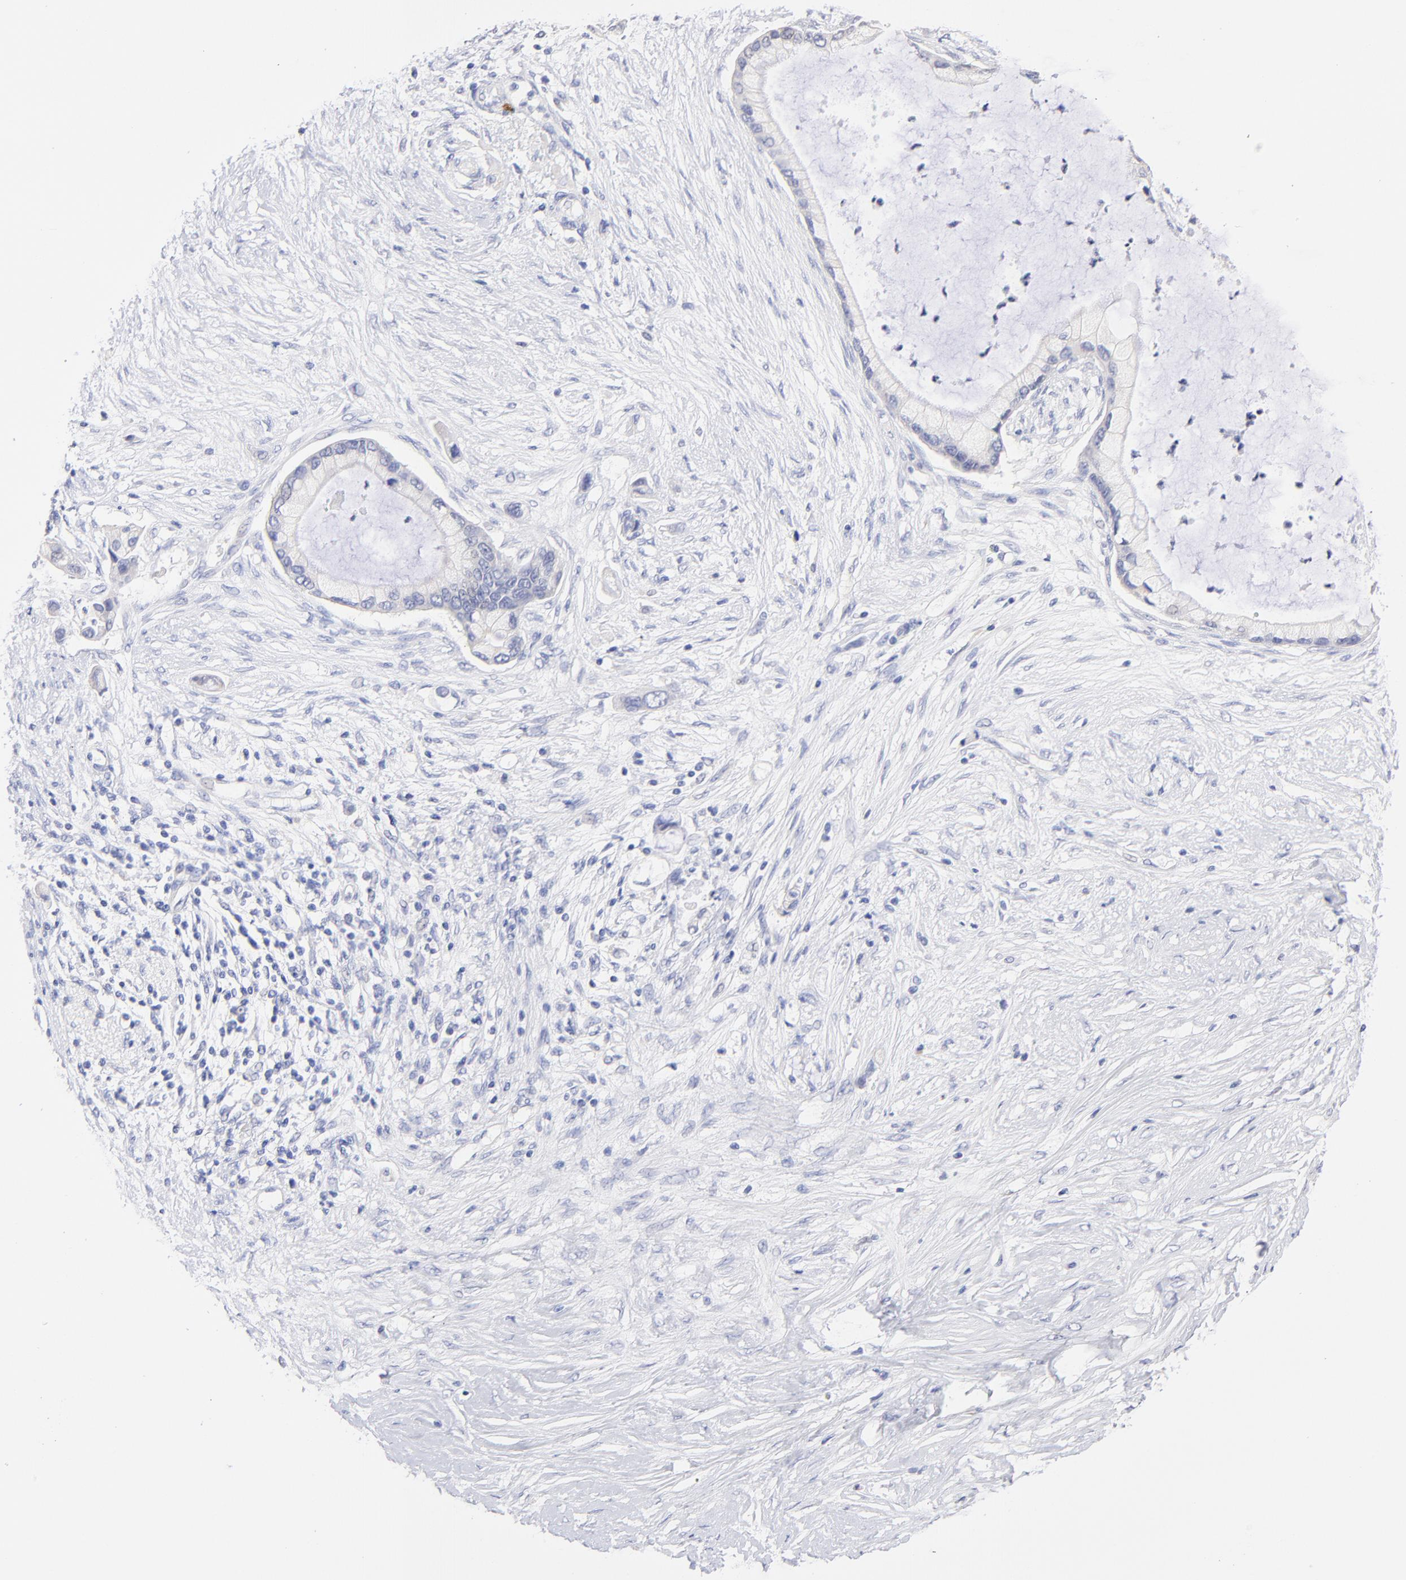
{"staining": {"intensity": "negative", "quantity": "none", "location": "none"}, "tissue": "pancreatic cancer", "cell_type": "Tumor cells", "image_type": "cancer", "snomed": [{"axis": "morphology", "description": "Adenocarcinoma, NOS"}, {"axis": "topography", "description": "Pancreas"}], "caption": "This is an immunohistochemistry (IHC) micrograph of human adenocarcinoma (pancreatic). There is no positivity in tumor cells.", "gene": "CFAP57", "patient": {"sex": "female", "age": 59}}